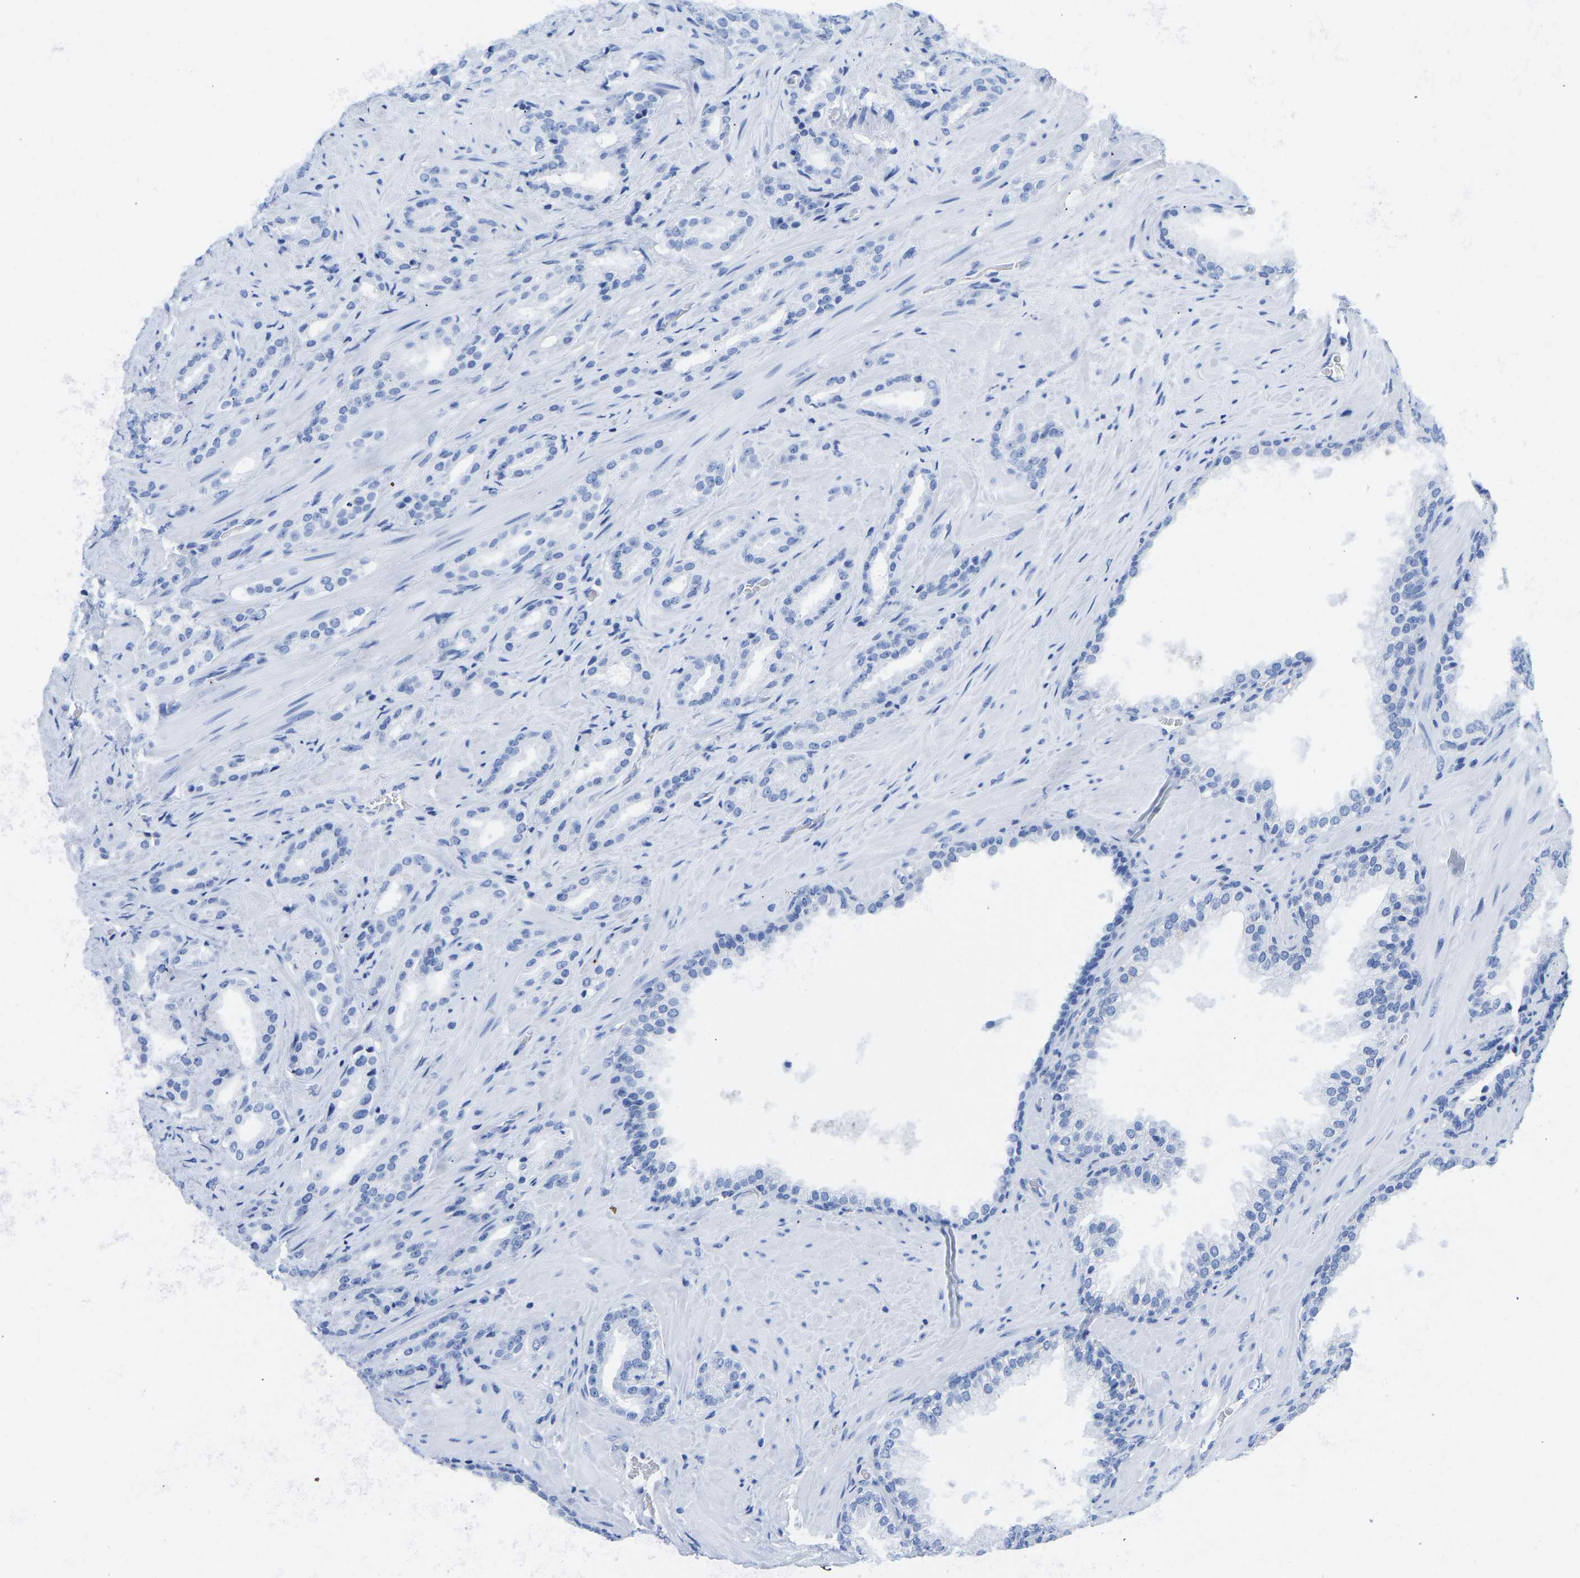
{"staining": {"intensity": "negative", "quantity": "none", "location": "none"}, "tissue": "prostate cancer", "cell_type": "Tumor cells", "image_type": "cancer", "snomed": [{"axis": "morphology", "description": "Adenocarcinoma, High grade"}, {"axis": "topography", "description": "Prostate"}], "caption": "An IHC histopathology image of prostate cancer (high-grade adenocarcinoma) is shown. There is no staining in tumor cells of prostate cancer (high-grade adenocarcinoma).", "gene": "ELMO2", "patient": {"sex": "male", "age": 64}}